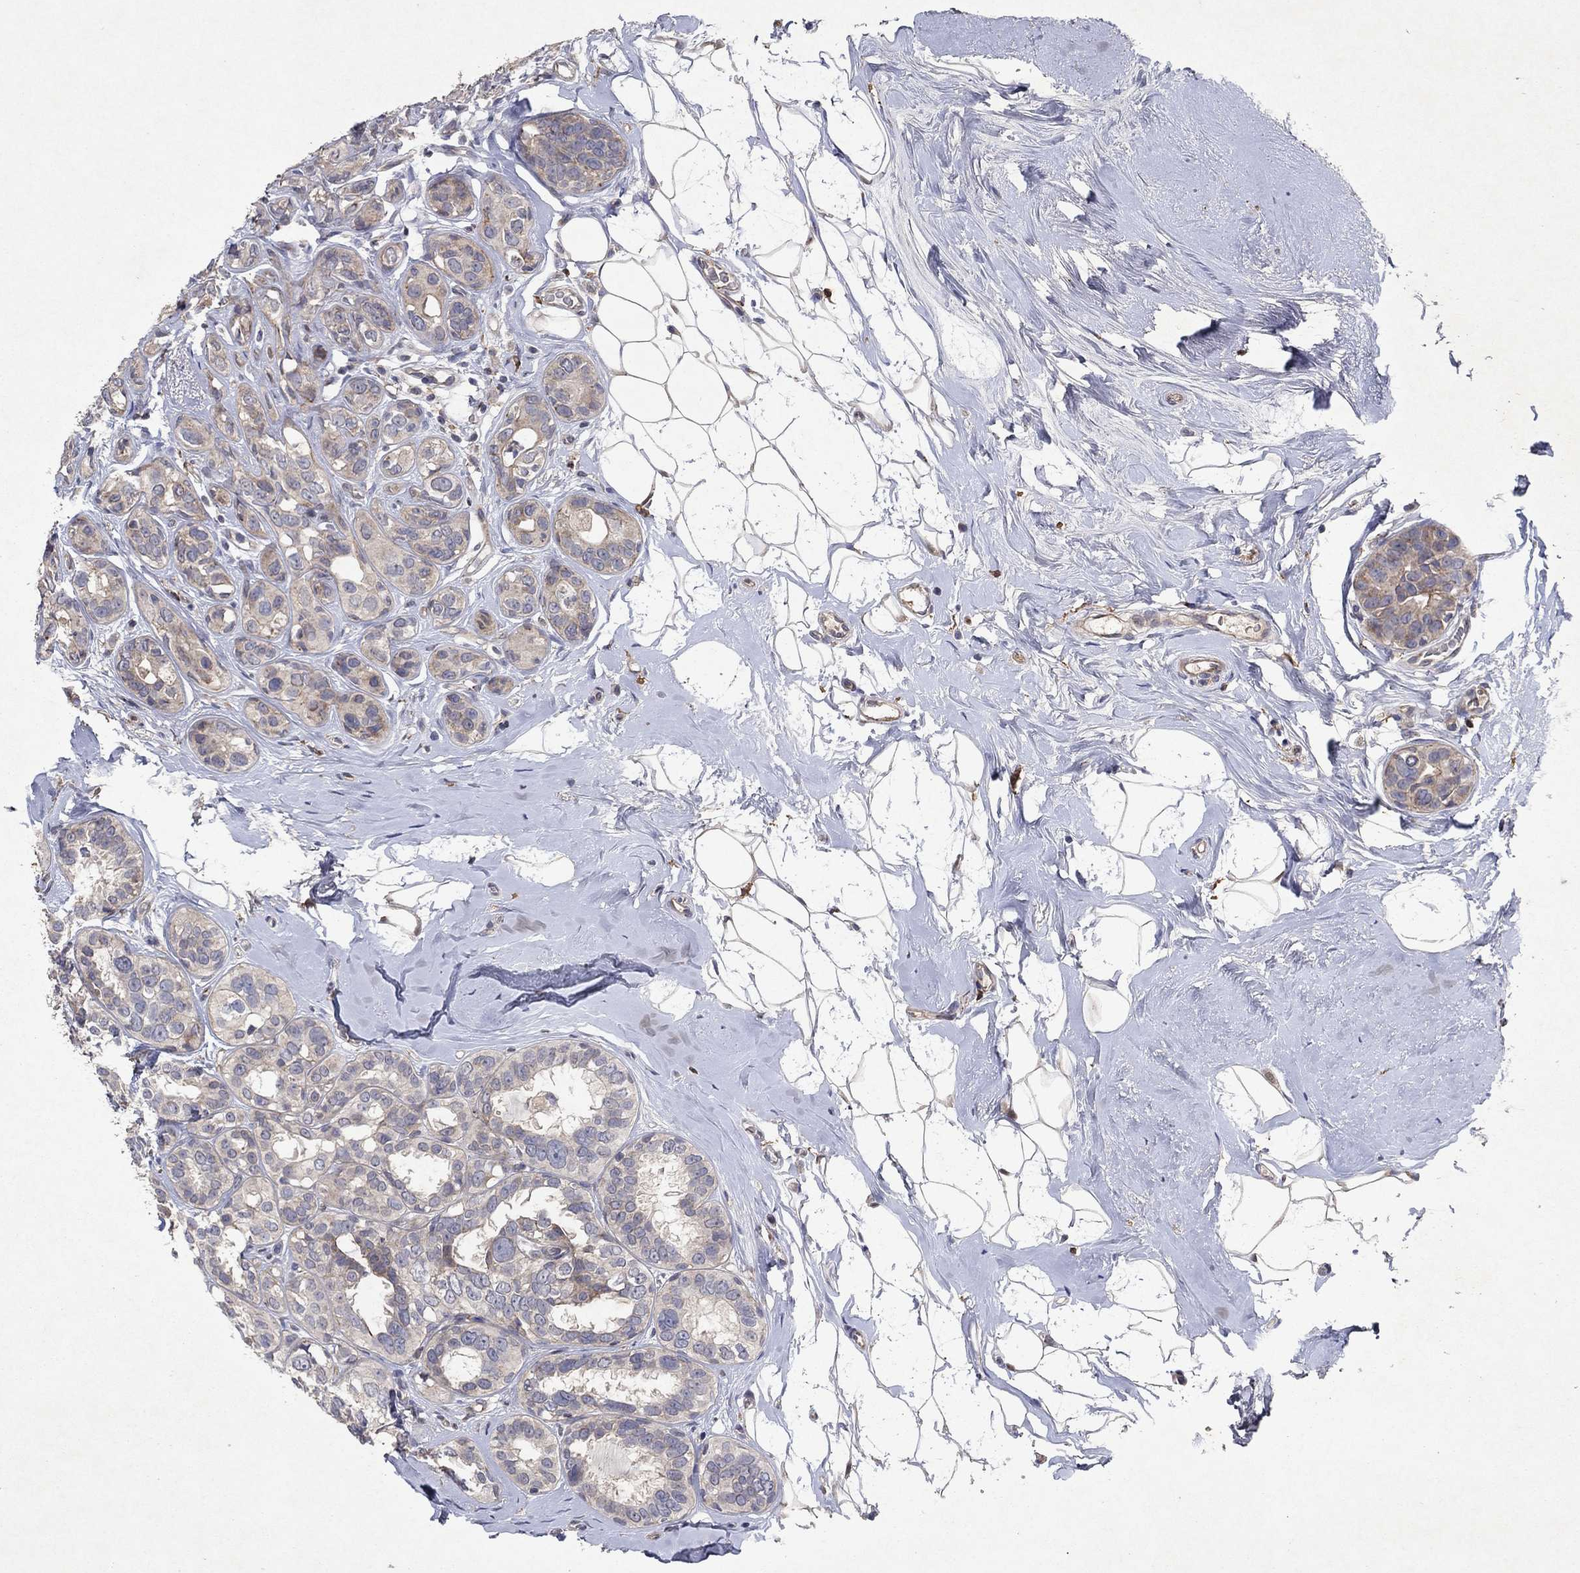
{"staining": {"intensity": "weak", "quantity": "25%-75%", "location": "cytoplasmic/membranous"}, "tissue": "breast cancer", "cell_type": "Tumor cells", "image_type": "cancer", "snomed": [{"axis": "morphology", "description": "Duct carcinoma"}, {"axis": "topography", "description": "Breast"}], "caption": "A high-resolution histopathology image shows immunohistochemistry (IHC) staining of breast cancer, which displays weak cytoplasmic/membranous positivity in about 25%-75% of tumor cells.", "gene": "FRG1", "patient": {"sex": "female", "age": 55}}